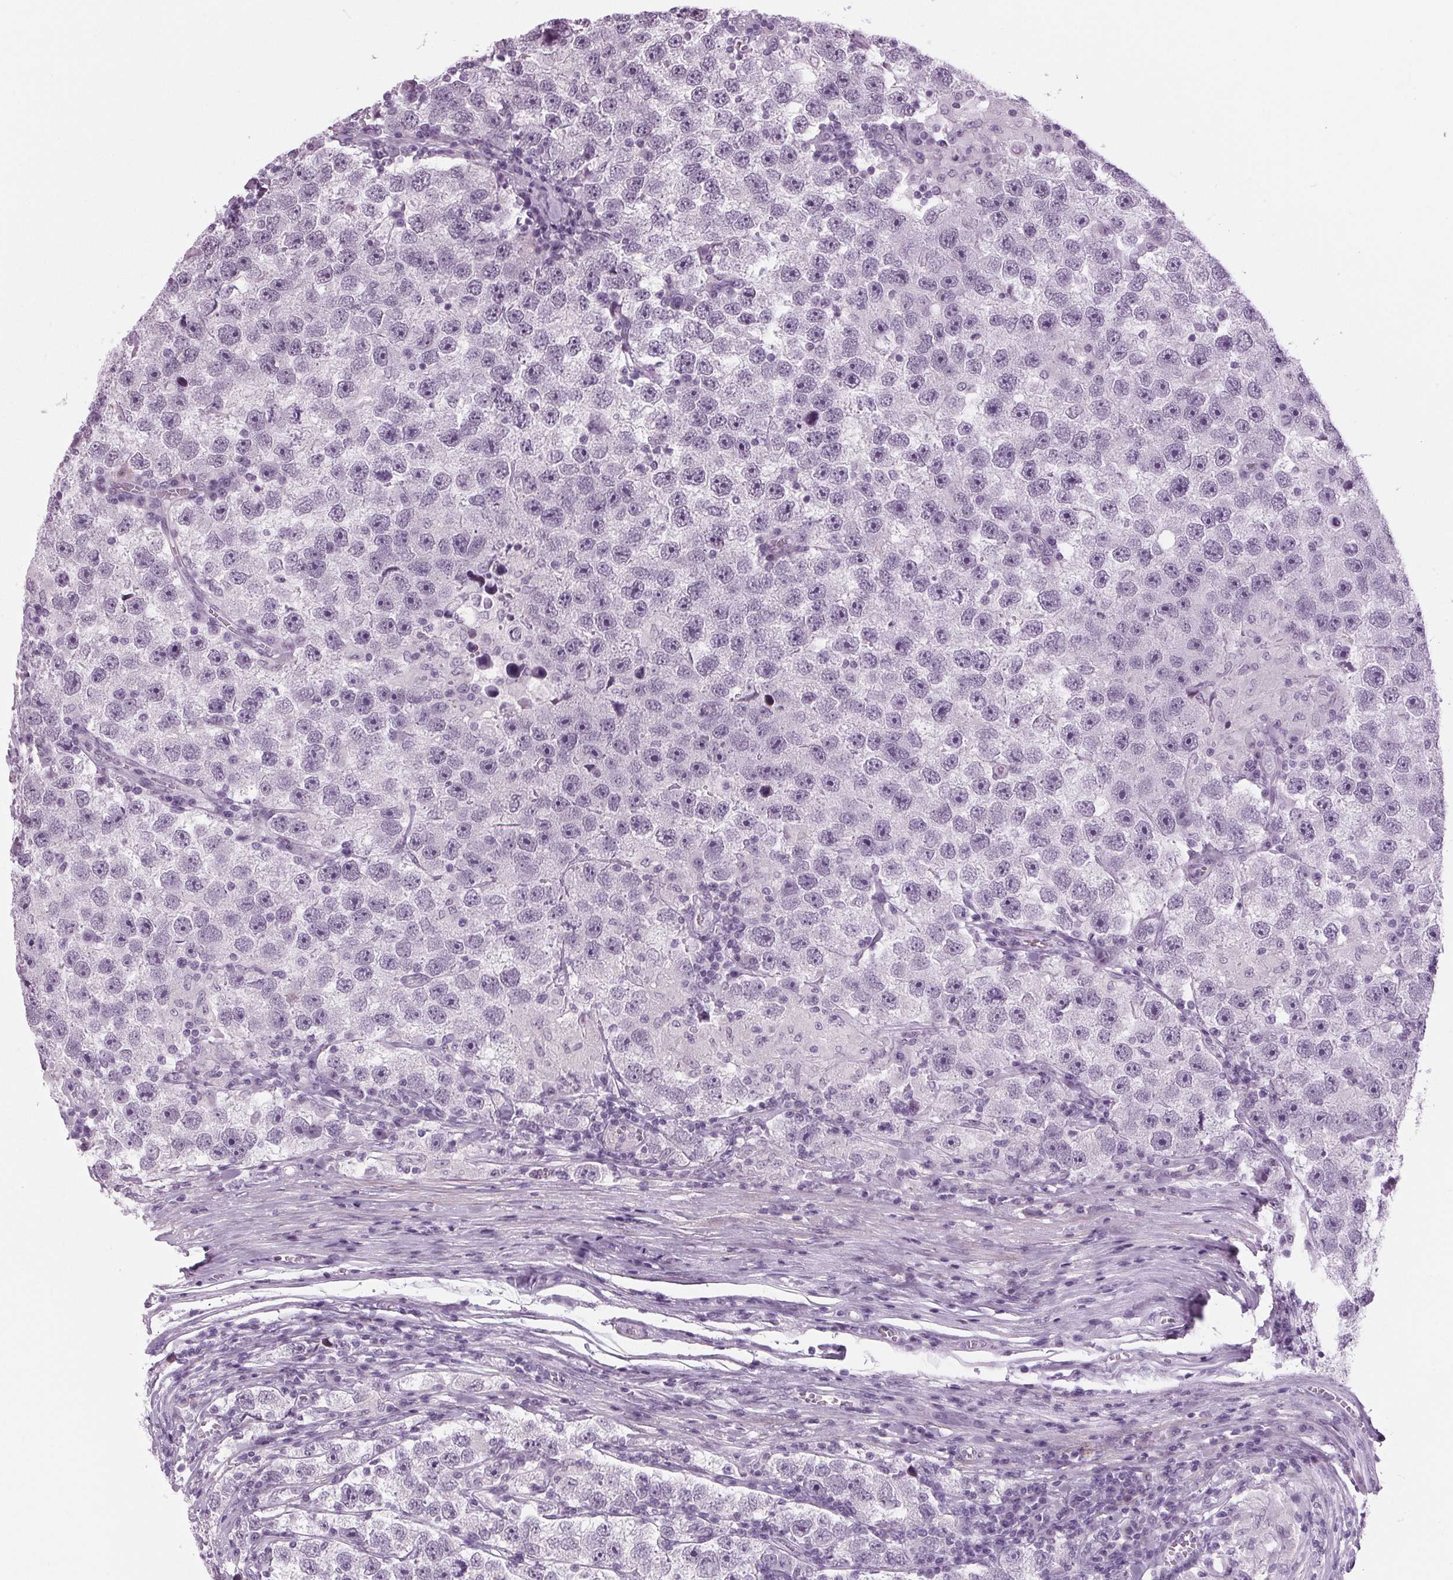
{"staining": {"intensity": "negative", "quantity": "none", "location": "none"}, "tissue": "testis cancer", "cell_type": "Tumor cells", "image_type": "cancer", "snomed": [{"axis": "morphology", "description": "Seminoma, NOS"}, {"axis": "topography", "description": "Testis"}], "caption": "This is an immunohistochemistry (IHC) photomicrograph of testis cancer. There is no positivity in tumor cells.", "gene": "DNAH12", "patient": {"sex": "male", "age": 26}}